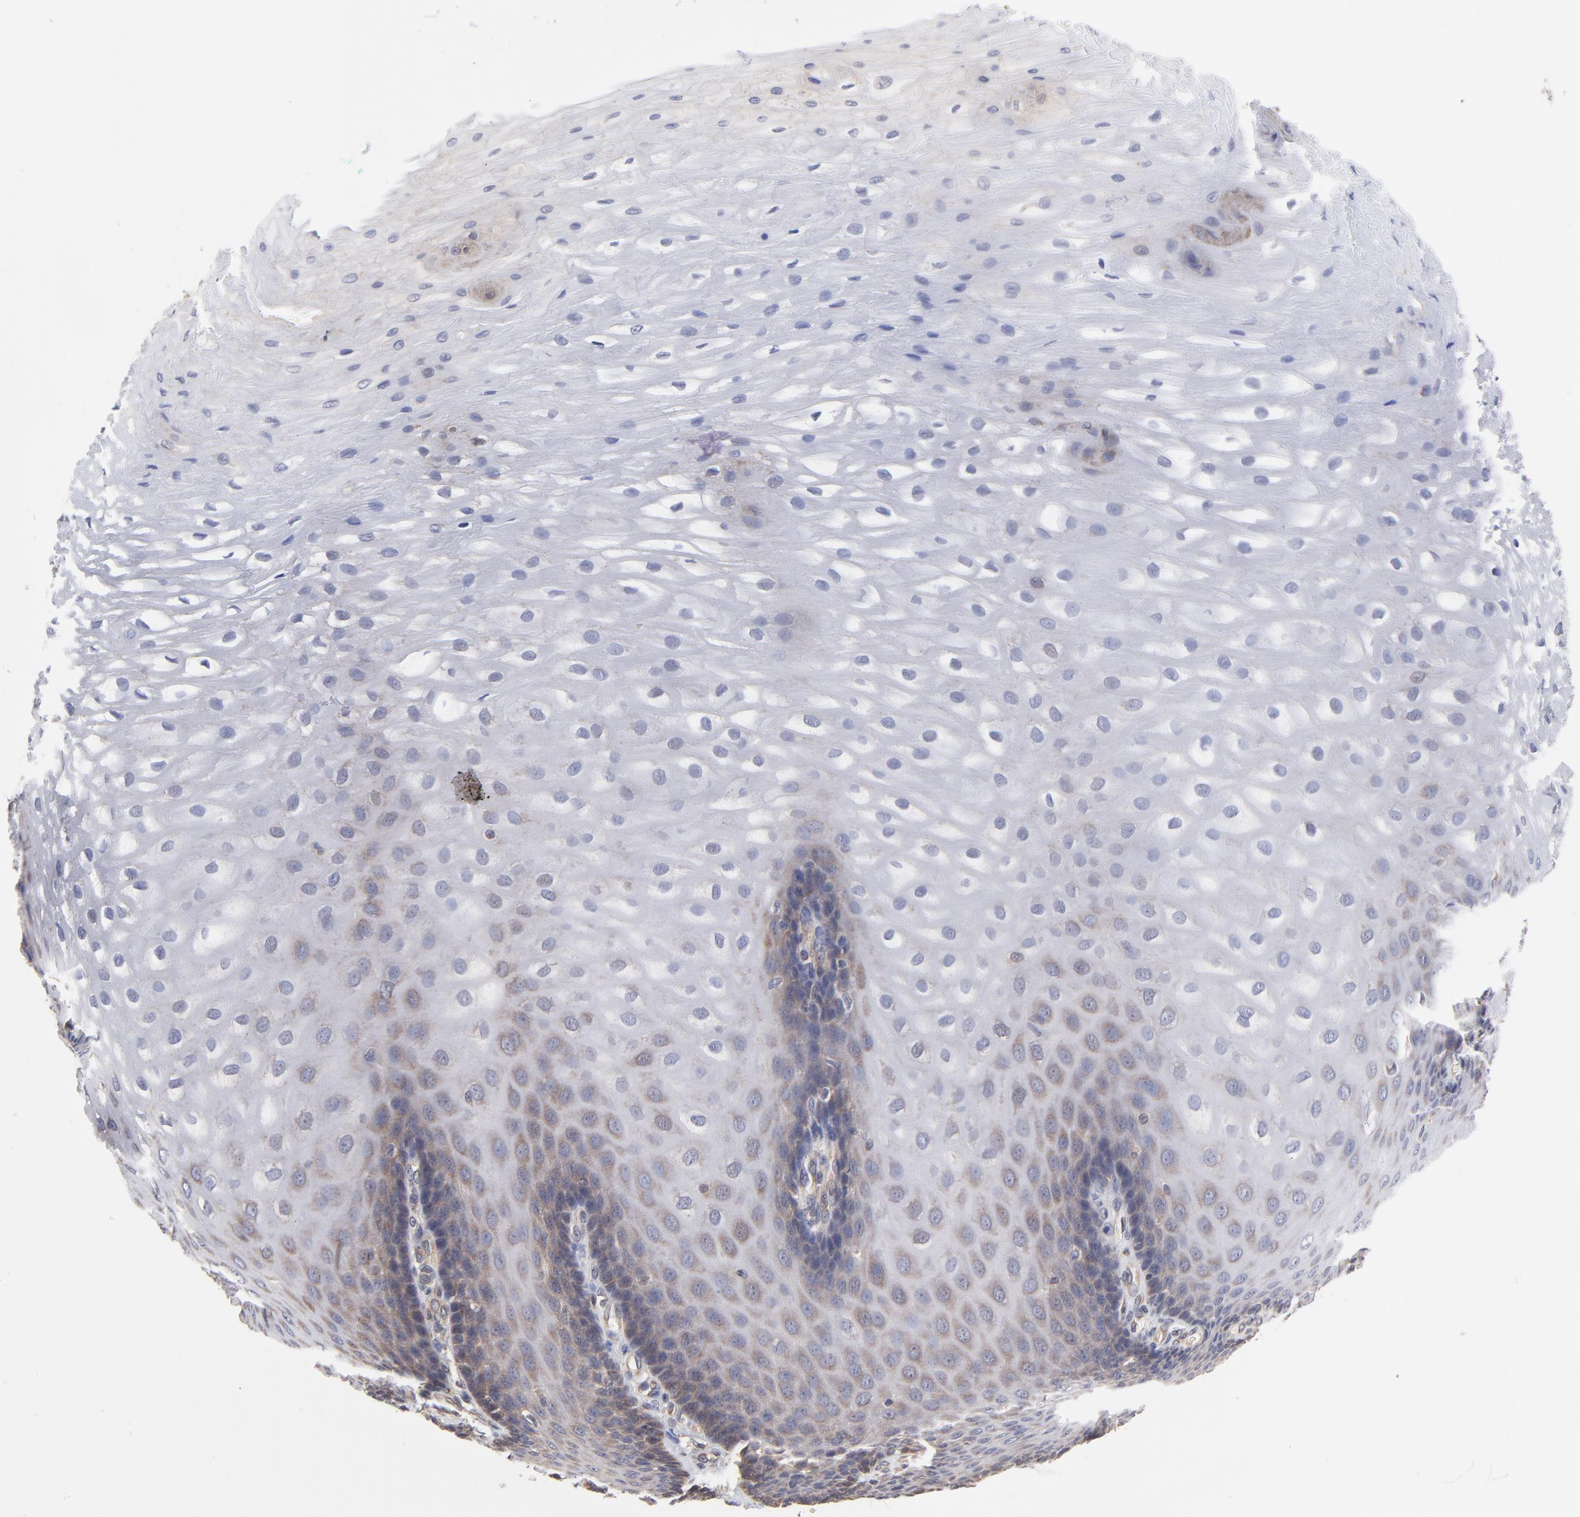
{"staining": {"intensity": "weak", "quantity": "25%-75%", "location": "cytoplasmic/membranous"}, "tissue": "esophagus", "cell_type": "Squamous epithelial cells", "image_type": "normal", "snomed": [{"axis": "morphology", "description": "Normal tissue, NOS"}, {"axis": "morphology", "description": "Adenocarcinoma, NOS"}, {"axis": "topography", "description": "Esophagus"}, {"axis": "topography", "description": "Stomach"}], "caption": "DAB (3,3'-diaminobenzidine) immunohistochemical staining of normal esophagus exhibits weak cytoplasmic/membranous protein positivity in about 25%-75% of squamous epithelial cells.", "gene": "PCMT1", "patient": {"sex": "male", "age": 62}}